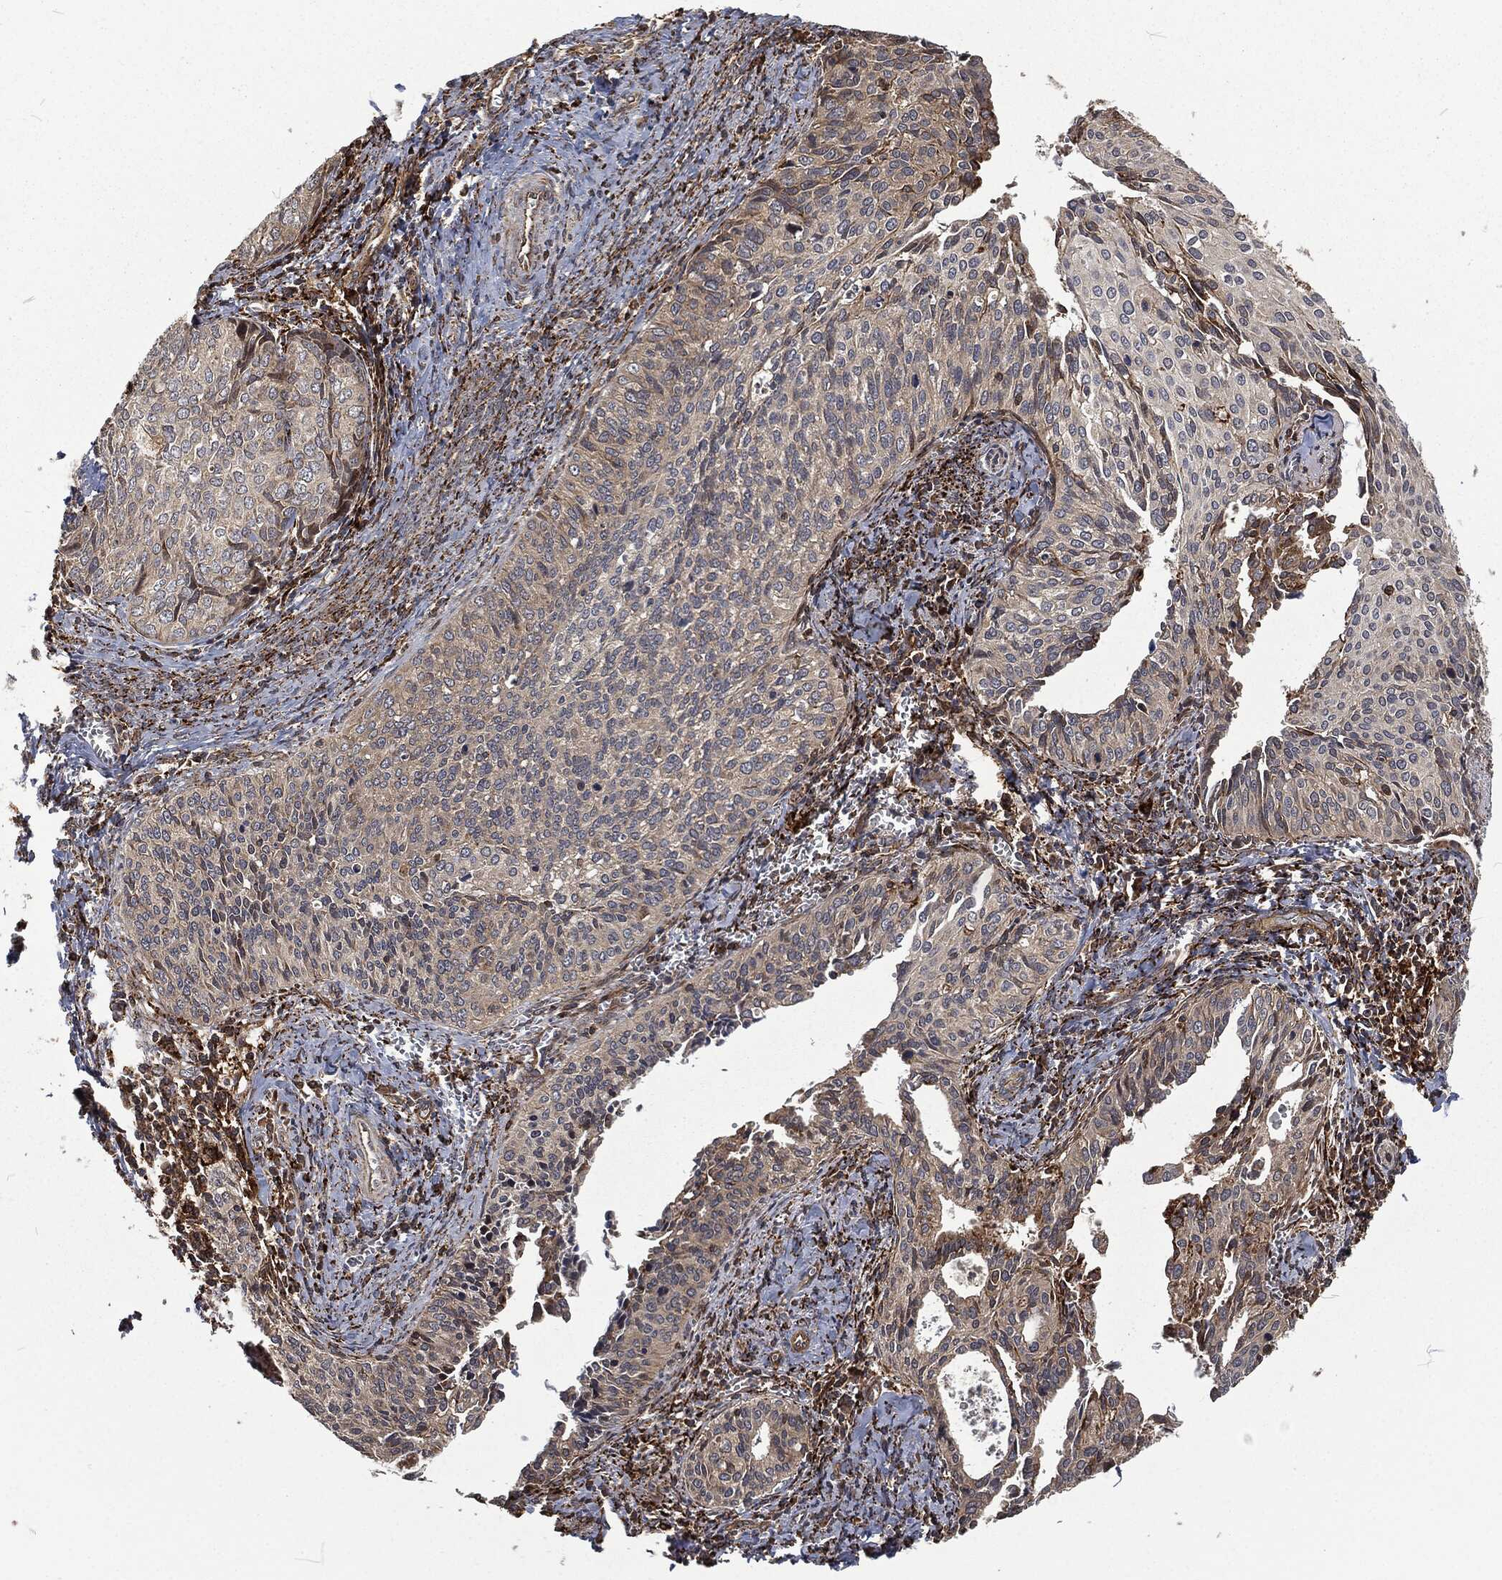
{"staining": {"intensity": "weak", "quantity": "25%-75%", "location": "cytoplasmic/membranous"}, "tissue": "cervical cancer", "cell_type": "Tumor cells", "image_type": "cancer", "snomed": [{"axis": "morphology", "description": "Squamous cell carcinoma, NOS"}, {"axis": "topography", "description": "Cervix"}], "caption": "Immunohistochemistry (IHC) (DAB) staining of cervical cancer (squamous cell carcinoma) exhibits weak cytoplasmic/membranous protein expression in about 25%-75% of tumor cells. (DAB IHC with brightfield microscopy, high magnification).", "gene": "RFTN1", "patient": {"sex": "female", "age": 29}}